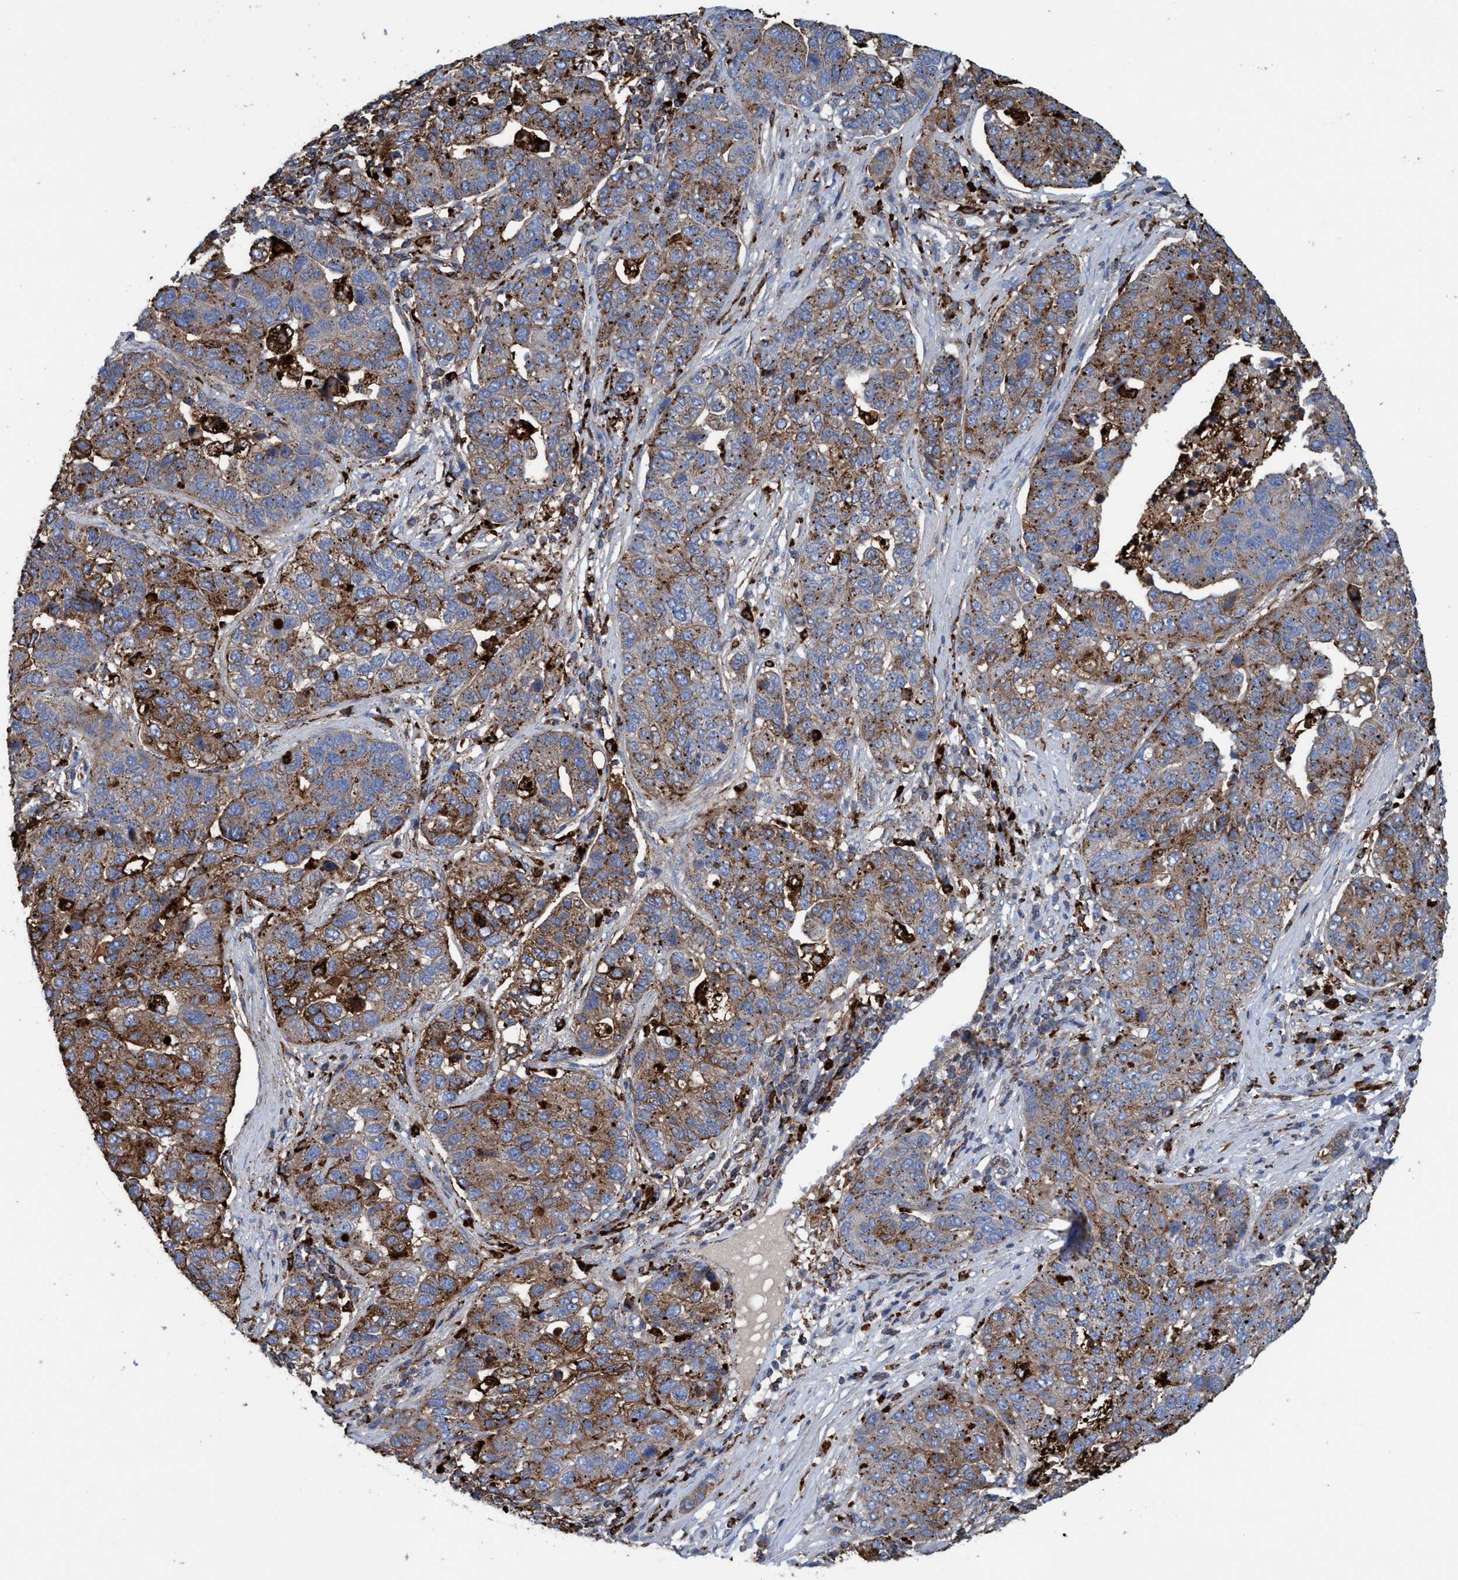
{"staining": {"intensity": "moderate", "quantity": ">75%", "location": "cytoplasmic/membranous"}, "tissue": "pancreatic cancer", "cell_type": "Tumor cells", "image_type": "cancer", "snomed": [{"axis": "morphology", "description": "Adenocarcinoma, NOS"}, {"axis": "topography", "description": "Pancreas"}], "caption": "Protein positivity by IHC exhibits moderate cytoplasmic/membranous expression in about >75% of tumor cells in pancreatic cancer.", "gene": "TRIM65", "patient": {"sex": "female", "age": 61}}